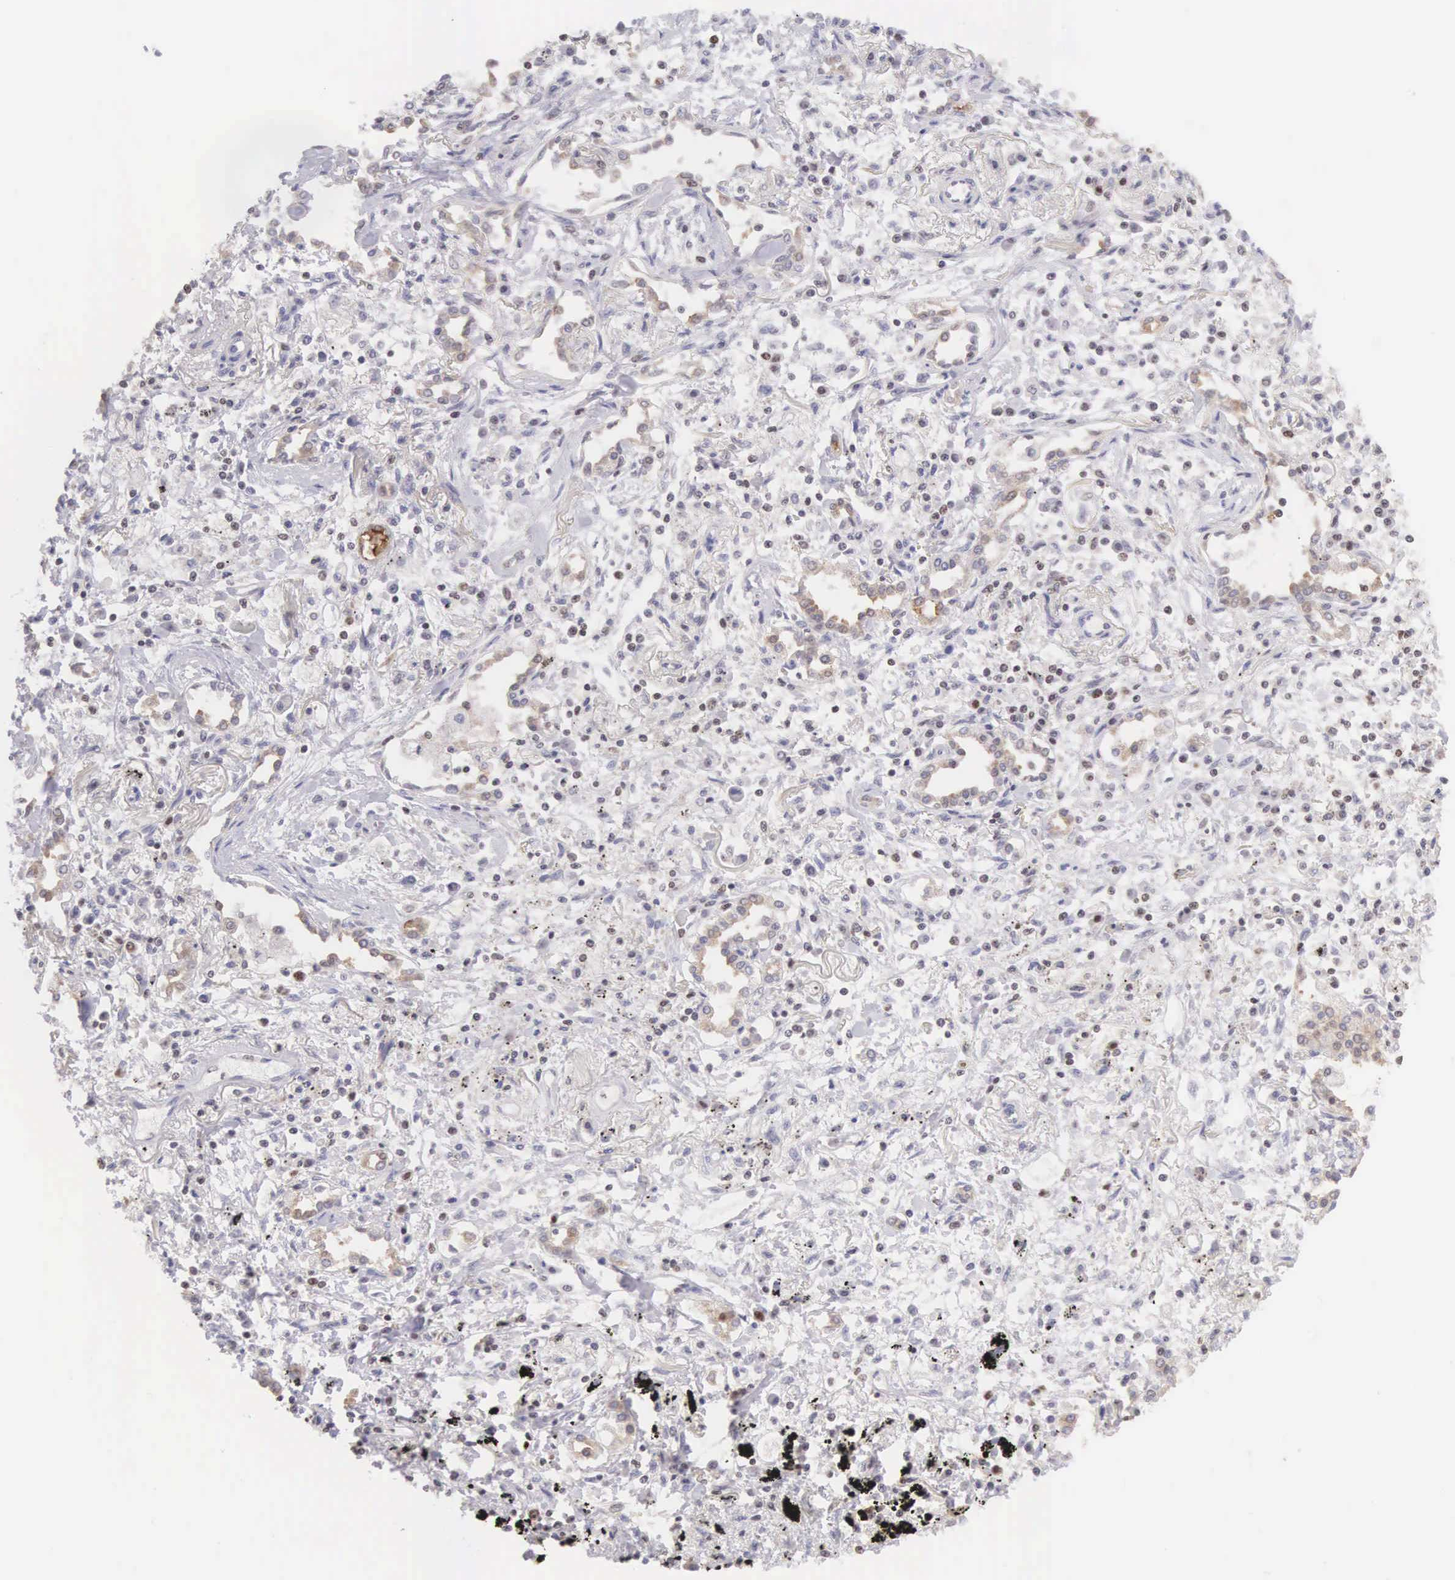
{"staining": {"intensity": "weak", "quantity": "25%-75%", "location": "nuclear"}, "tissue": "lung cancer", "cell_type": "Tumor cells", "image_type": "cancer", "snomed": [{"axis": "morphology", "description": "Adenocarcinoma, NOS"}, {"axis": "topography", "description": "Lung"}], "caption": "Protein expression analysis of human lung adenocarcinoma reveals weak nuclear staining in about 25%-75% of tumor cells. (brown staining indicates protein expression, while blue staining denotes nuclei).", "gene": "VRK1", "patient": {"sex": "male", "age": 60}}